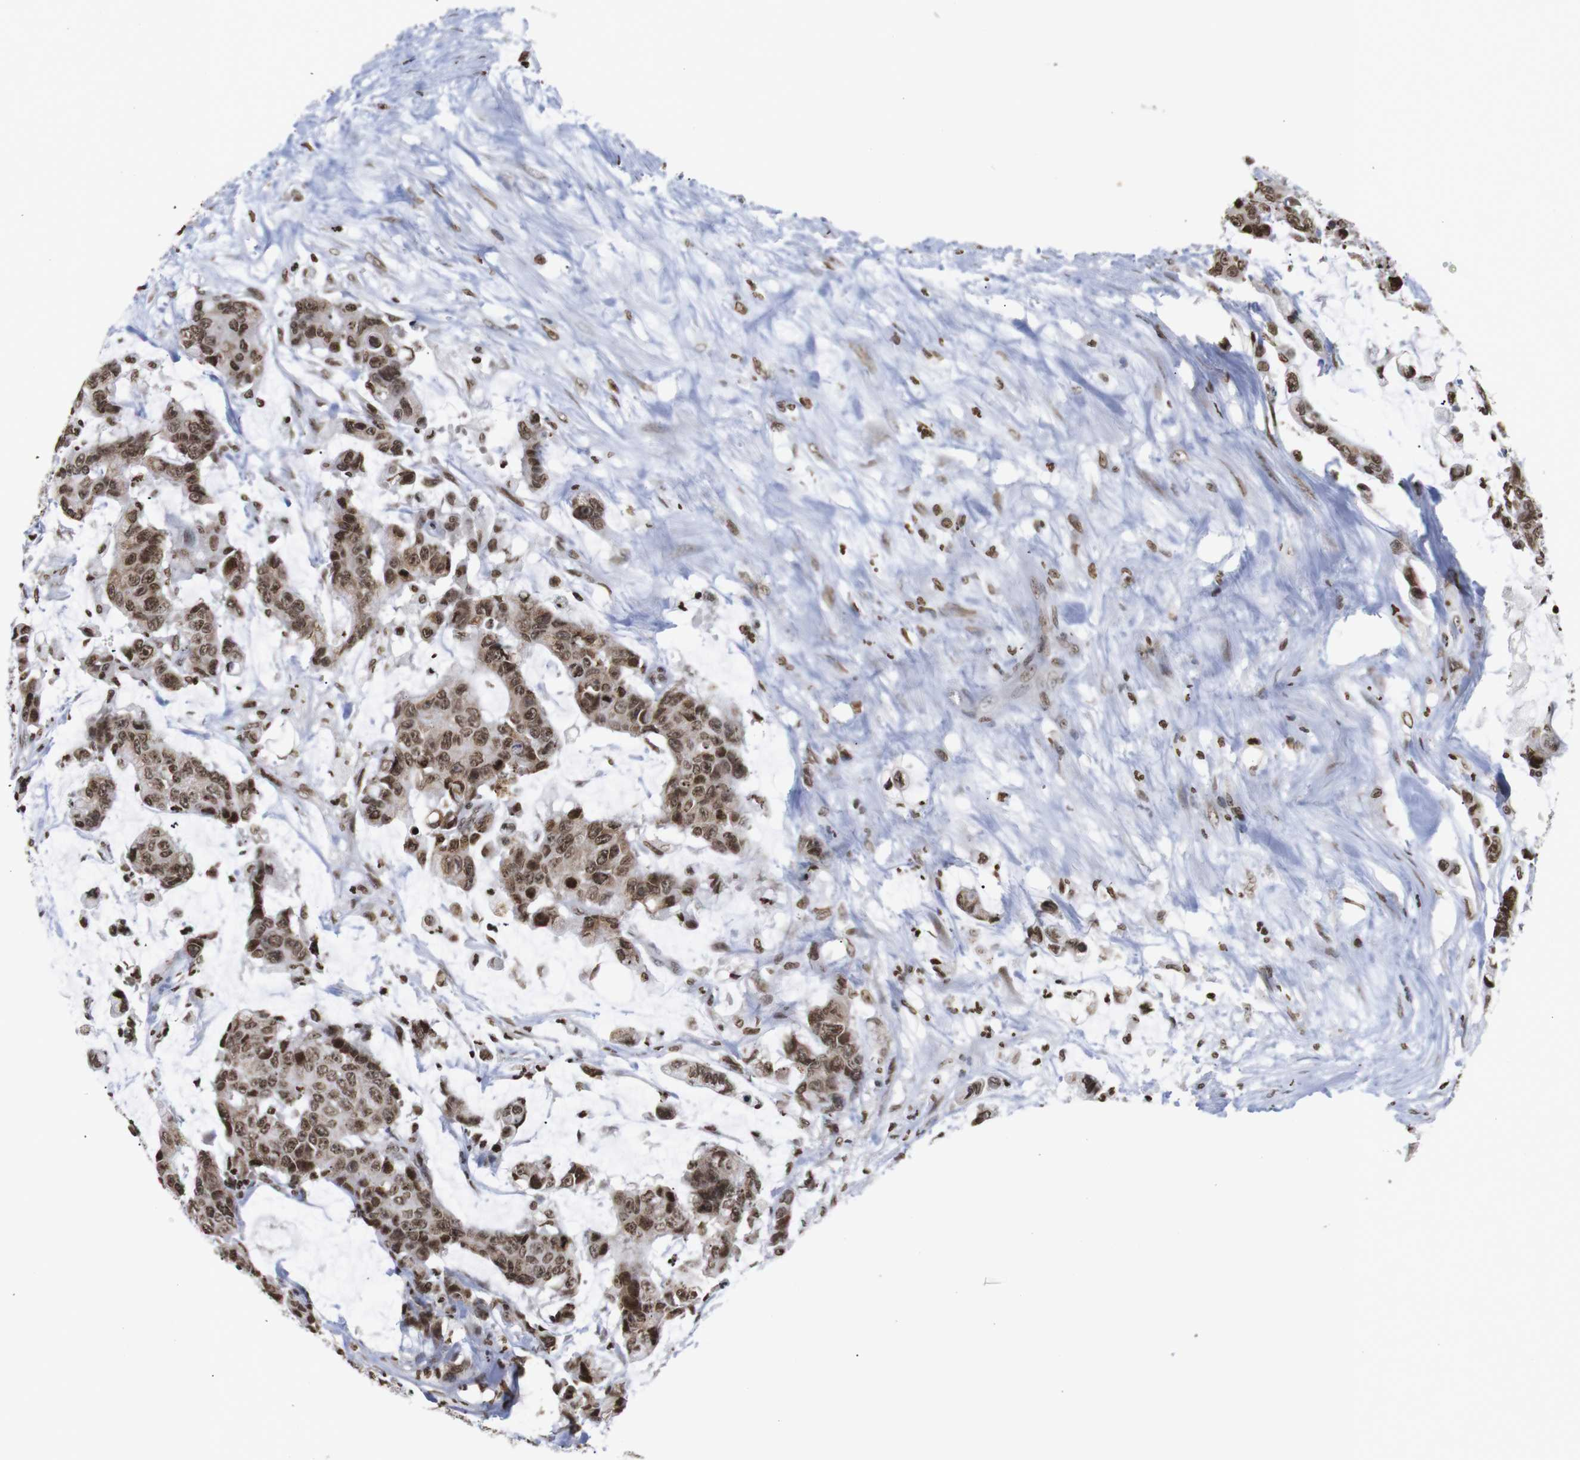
{"staining": {"intensity": "moderate", "quantity": ">75%", "location": "cytoplasmic/membranous,nuclear"}, "tissue": "colorectal cancer", "cell_type": "Tumor cells", "image_type": "cancer", "snomed": [{"axis": "morphology", "description": "Adenocarcinoma, NOS"}, {"axis": "topography", "description": "Colon"}], "caption": "Protein staining of colorectal cancer (adenocarcinoma) tissue exhibits moderate cytoplasmic/membranous and nuclear staining in approximately >75% of tumor cells. (Brightfield microscopy of DAB IHC at high magnification).", "gene": "ETV5", "patient": {"sex": "female", "age": 86}}